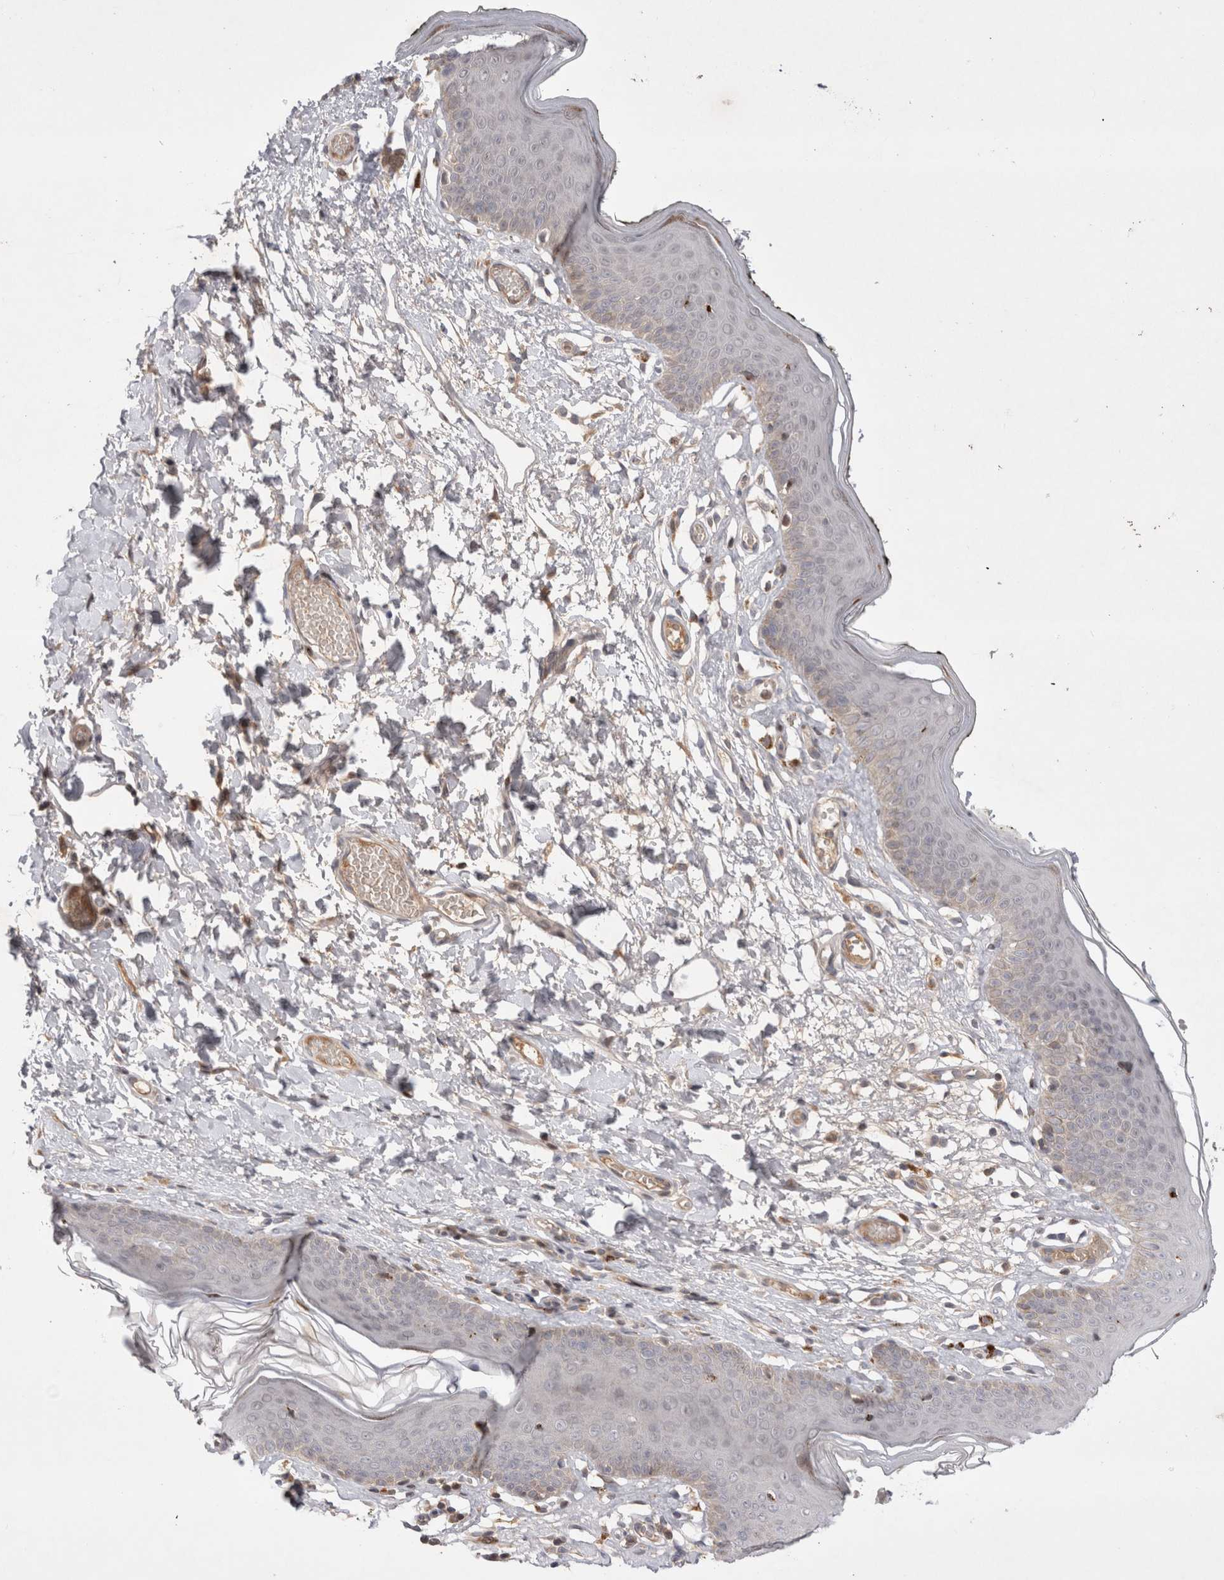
{"staining": {"intensity": "moderate", "quantity": "<25%", "location": "nuclear"}, "tissue": "skin", "cell_type": "Epidermal cells", "image_type": "normal", "snomed": [{"axis": "morphology", "description": "Normal tissue, NOS"}, {"axis": "morphology", "description": "Inflammation, NOS"}, {"axis": "topography", "description": "Vulva"}], "caption": "Skin stained with IHC demonstrates moderate nuclear staining in about <25% of epidermal cells.", "gene": "PLEKHM1", "patient": {"sex": "female", "age": 84}}